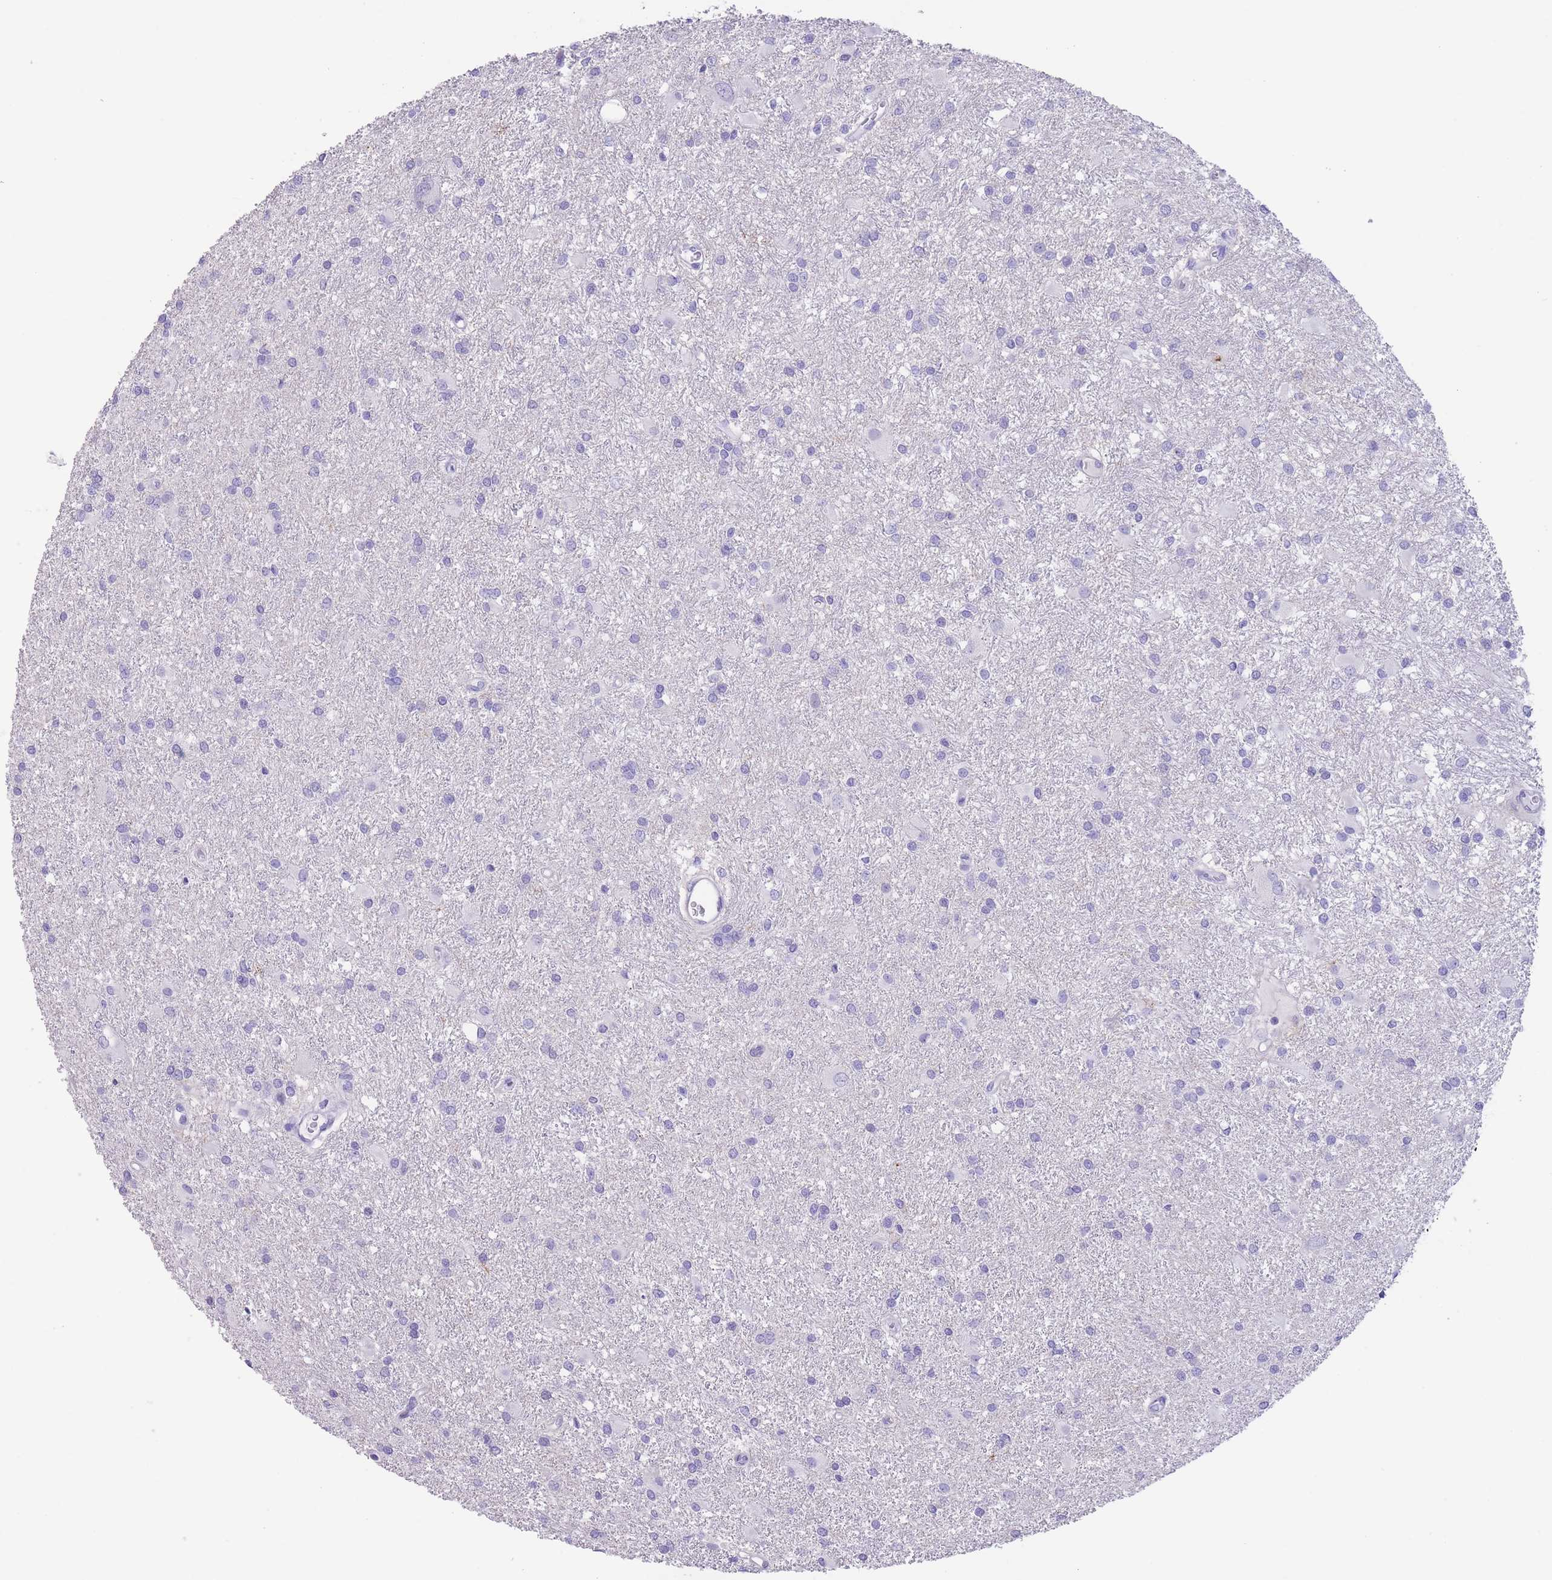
{"staining": {"intensity": "negative", "quantity": "none", "location": "none"}, "tissue": "glioma", "cell_type": "Tumor cells", "image_type": "cancer", "snomed": [{"axis": "morphology", "description": "Glioma, malignant, High grade"}, {"axis": "topography", "description": "Brain"}], "caption": "Immunohistochemical staining of human glioma exhibits no significant staining in tumor cells. (Stains: DAB (3,3'-diaminobenzidine) immunohistochemistry with hematoxylin counter stain, Microscopy: brightfield microscopy at high magnification).", "gene": "RAI2", "patient": {"sex": "female", "age": 50}}